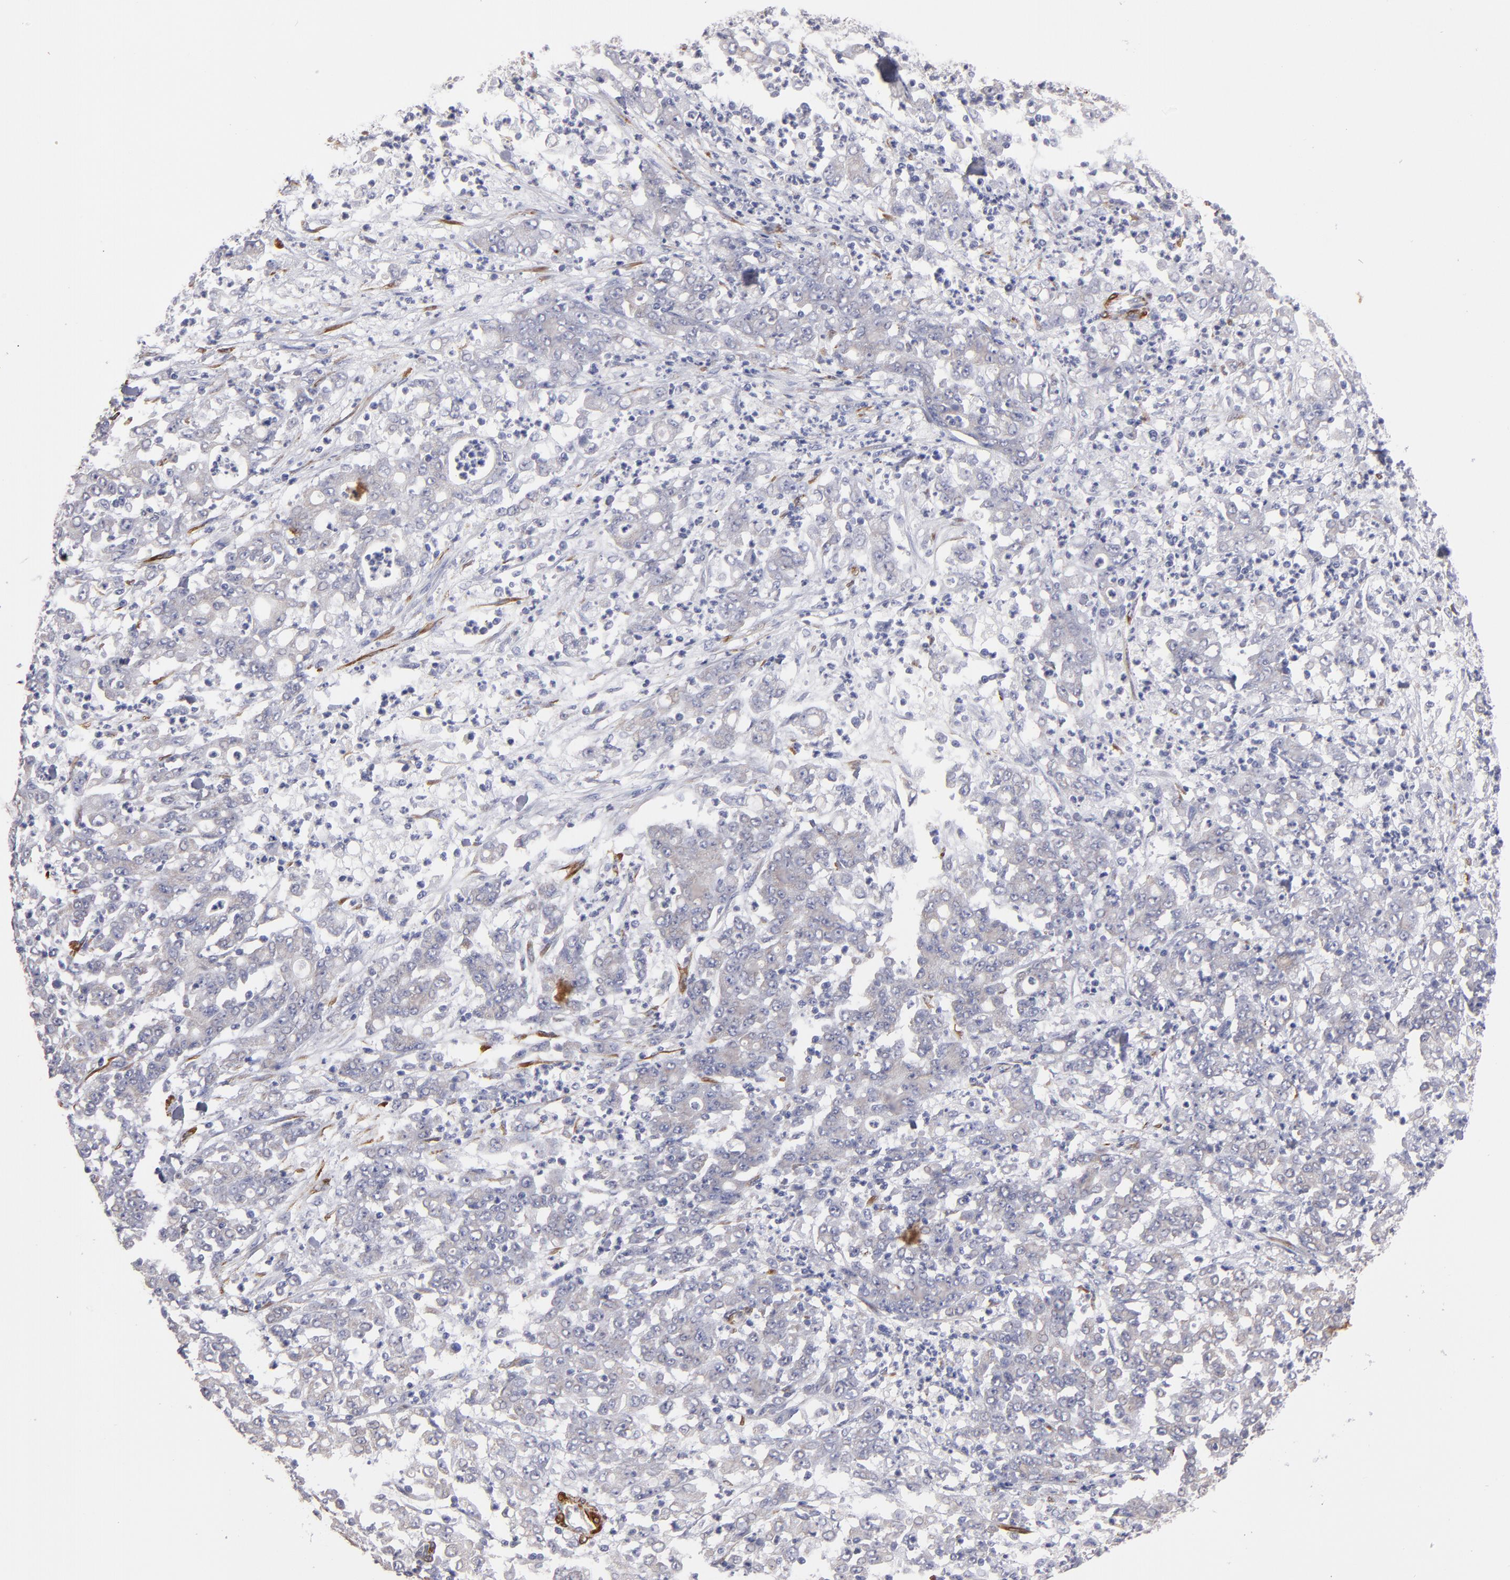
{"staining": {"intensity": "negative", "quantity": "none", "location": "none"}, "tissue": "stomach cancer", "cell_type": "Tumor cells", "image_type": "cancer", "snomed": [{"axis": "morphology", "description": "Adenocarcinoma, NOS"}, {"axis": "topography", "description": "Stomach, lower"}], "caption": "DAB immunohistochemical staining of stomach cancer (adenocarcinoma) exhibits no significant positivity in tumor cells. (DAB immunohistochemistry (IHC) with hematoxylin counter stain).", "gene": "SLMAP", "patient": {"sex": "female", "age": 71}}